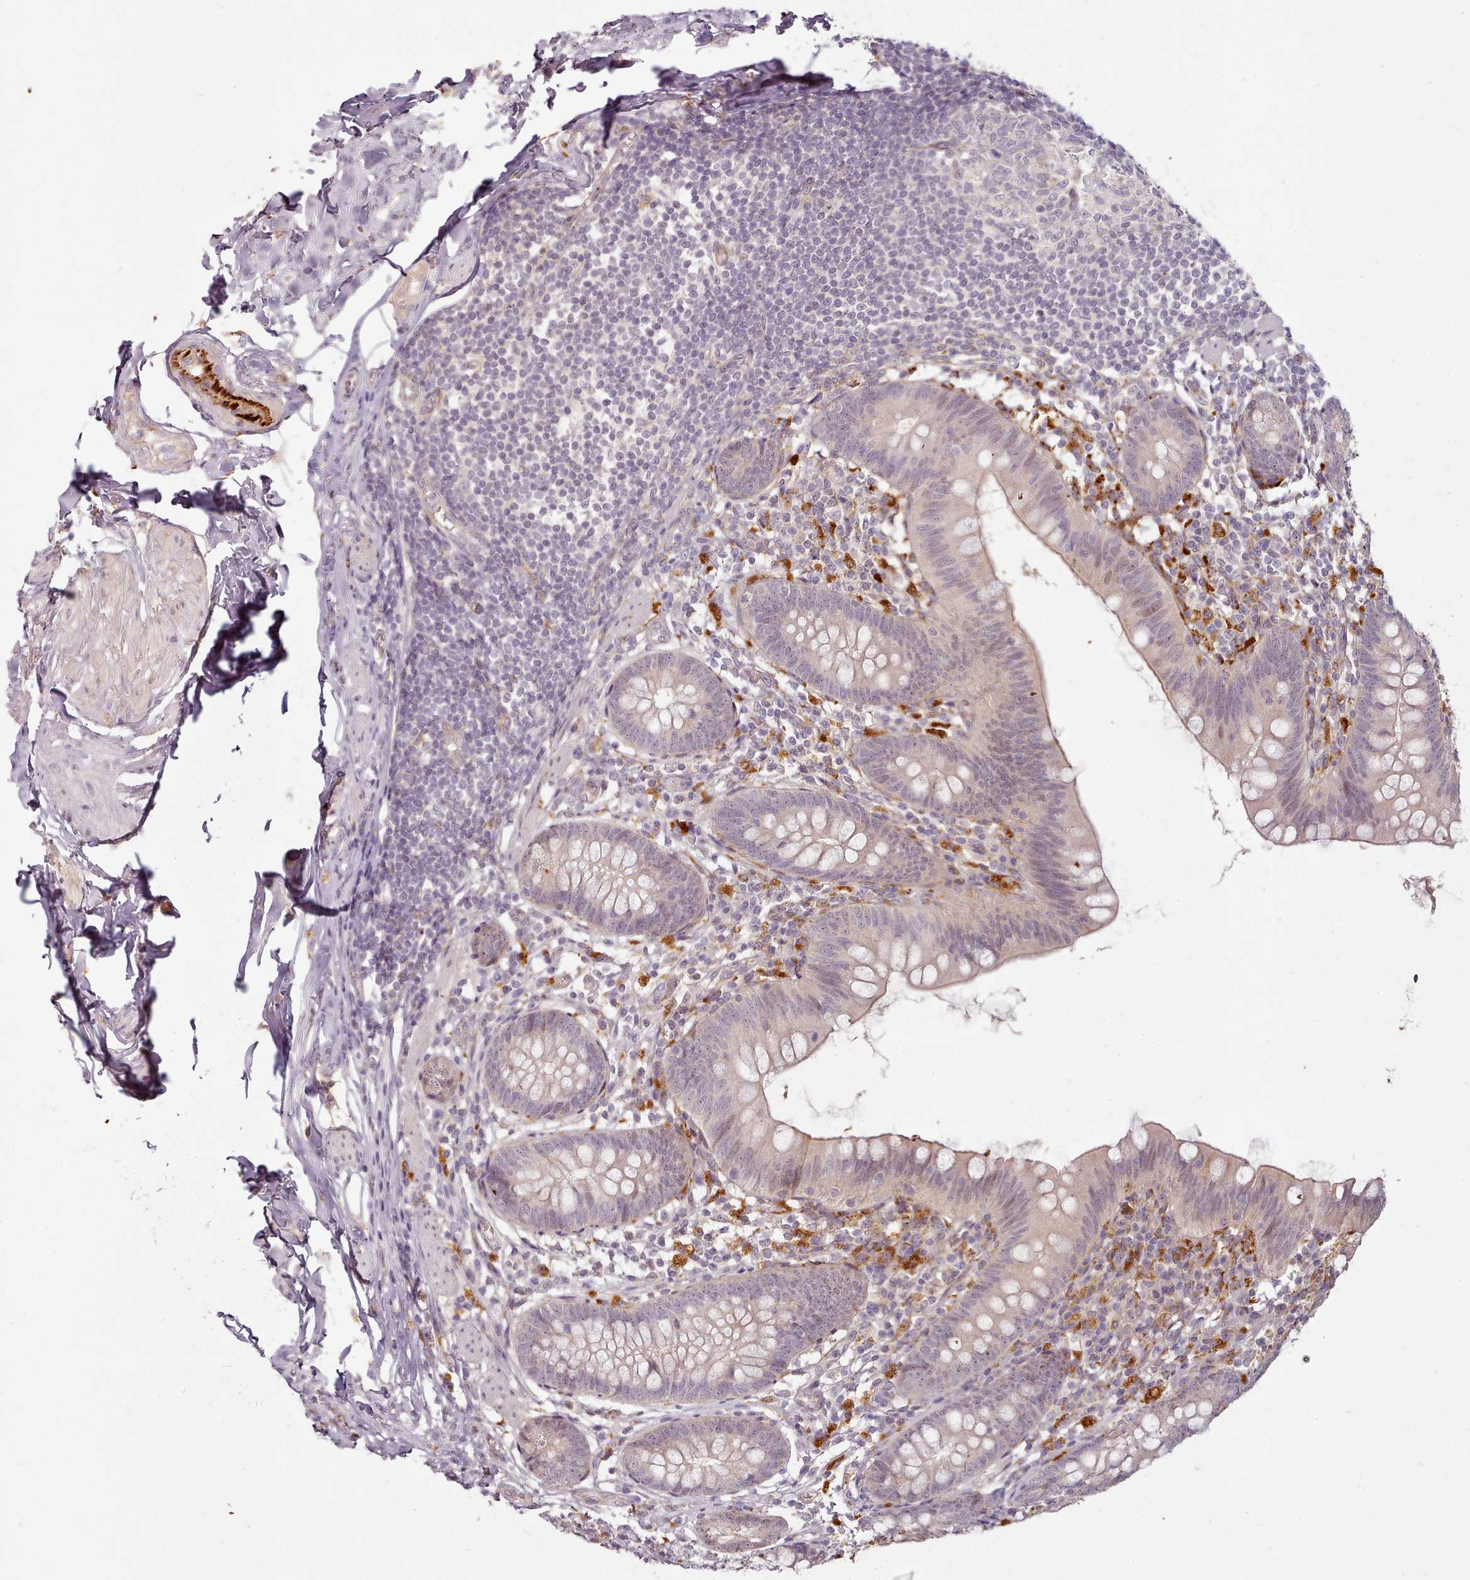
{"staining": {"intensity": "weak", "quantity": "<25%", "location": "cytoplasmic/membranous,nuclear"}, "tissue": "appendix", "cell_type": "Glandular cells", "image_type": "normal", "snomed": [{"axis": "morphology", "description": "Normal tissue, NOS"}, {"axis": "topography", "description": "Appendix"}], "caption": "Immunohistochemical staining of benign appendix shows no significant staining in glandular cells.", "gene": "C1QTNF5", "patient": {"sex": "female", "age": 62}}